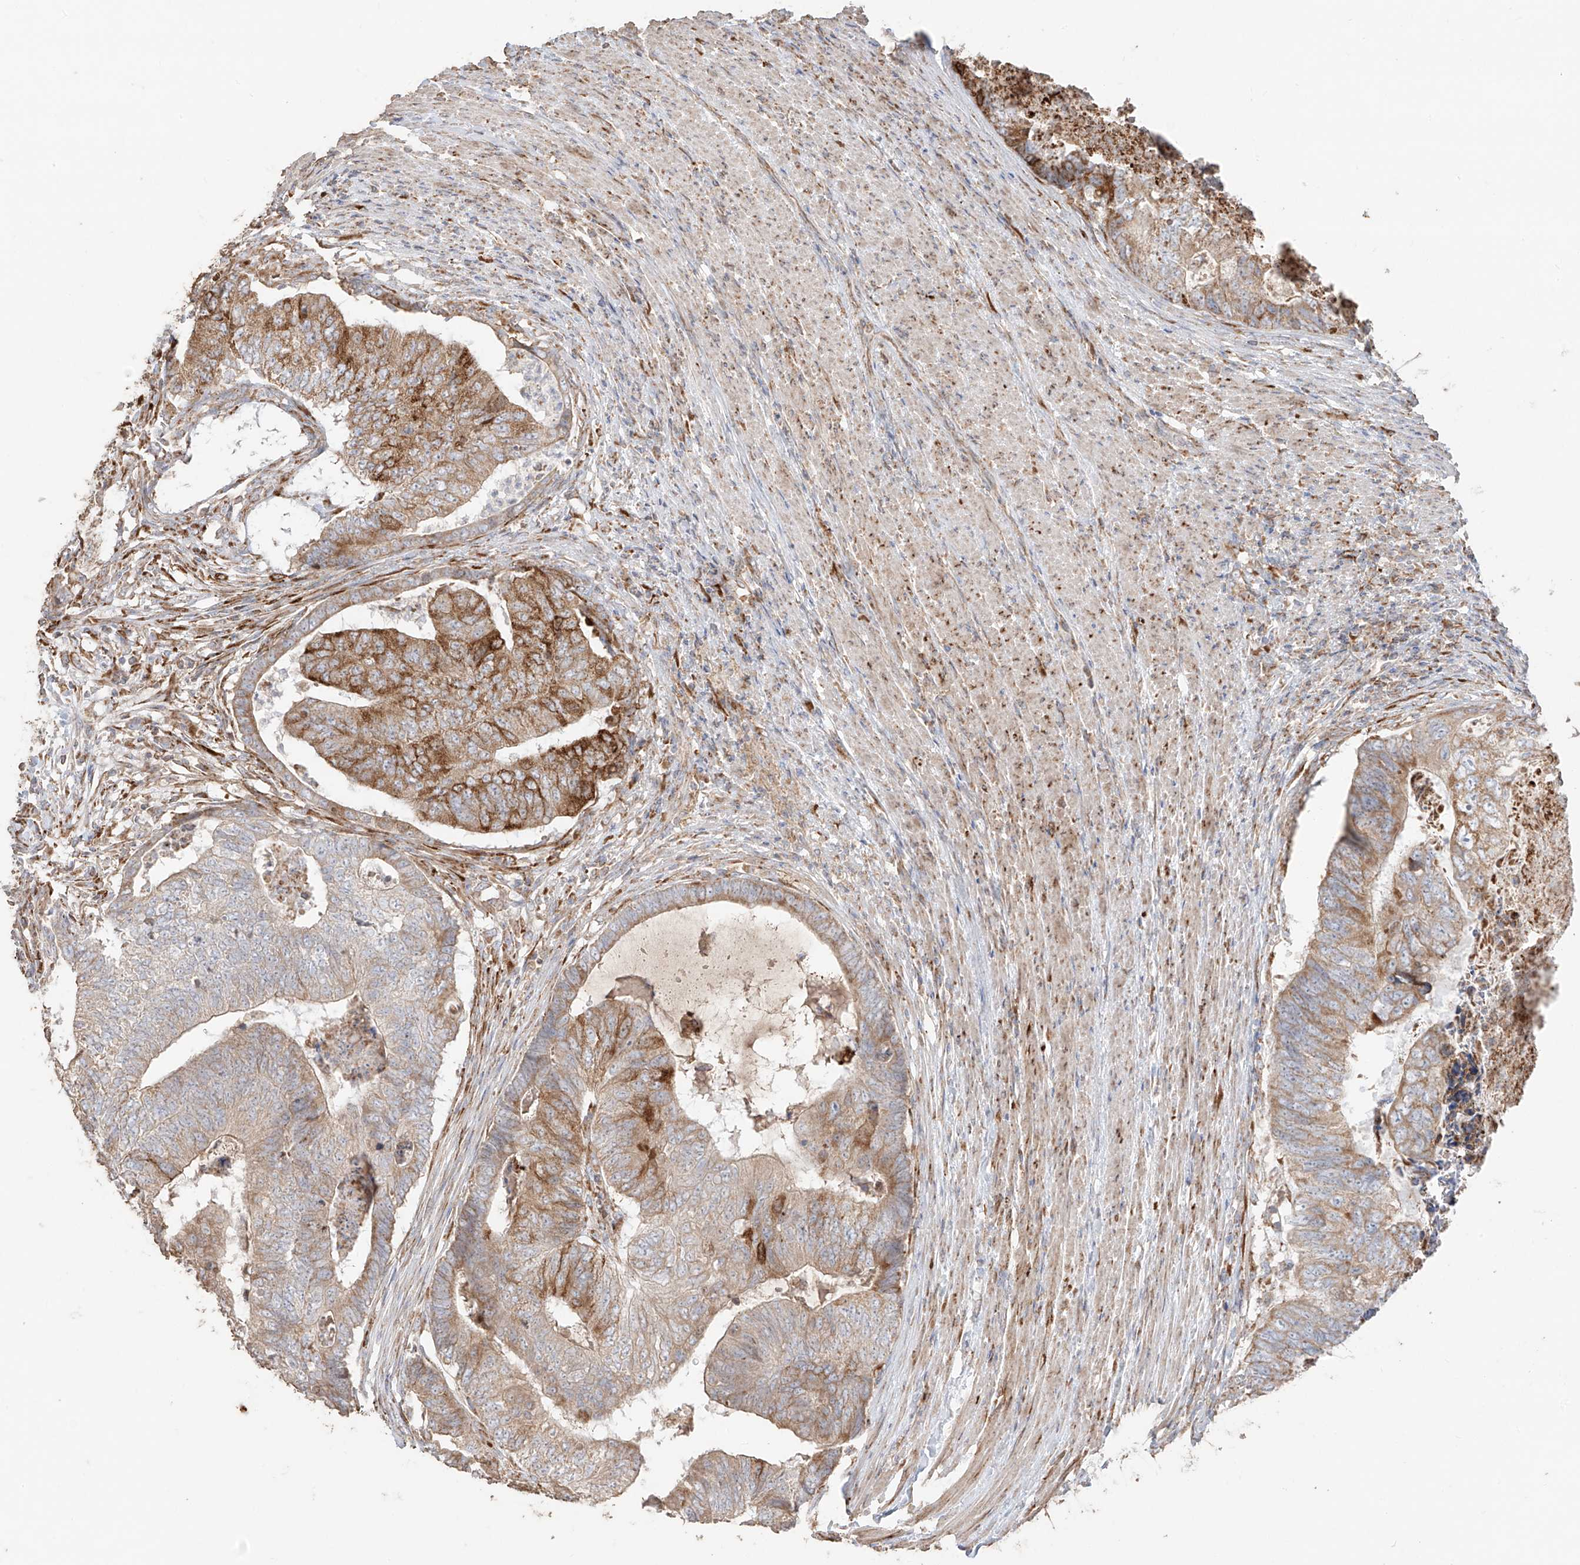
{"staining": {"intensity": "moderate", "quantity": "25%-75%", "location": "cytoplasmic/membranous"}, "tissue": "colorectal cancer", "cell_type": "Tumor cells", "image_type": "cancer", "snomed": [{"axis": "morphology", "description": "Adenocarcinoma, NOS"}, {"axis": "topography", "description": "Colon"}], "caption": "Colorectal cancer stained with IHC reveals moderate cytoplasmic/membranous staining in about 25%-75% of tumor cells.", "gene": "COLGALT2", "patient": {"sex": "female", "age": 67}}